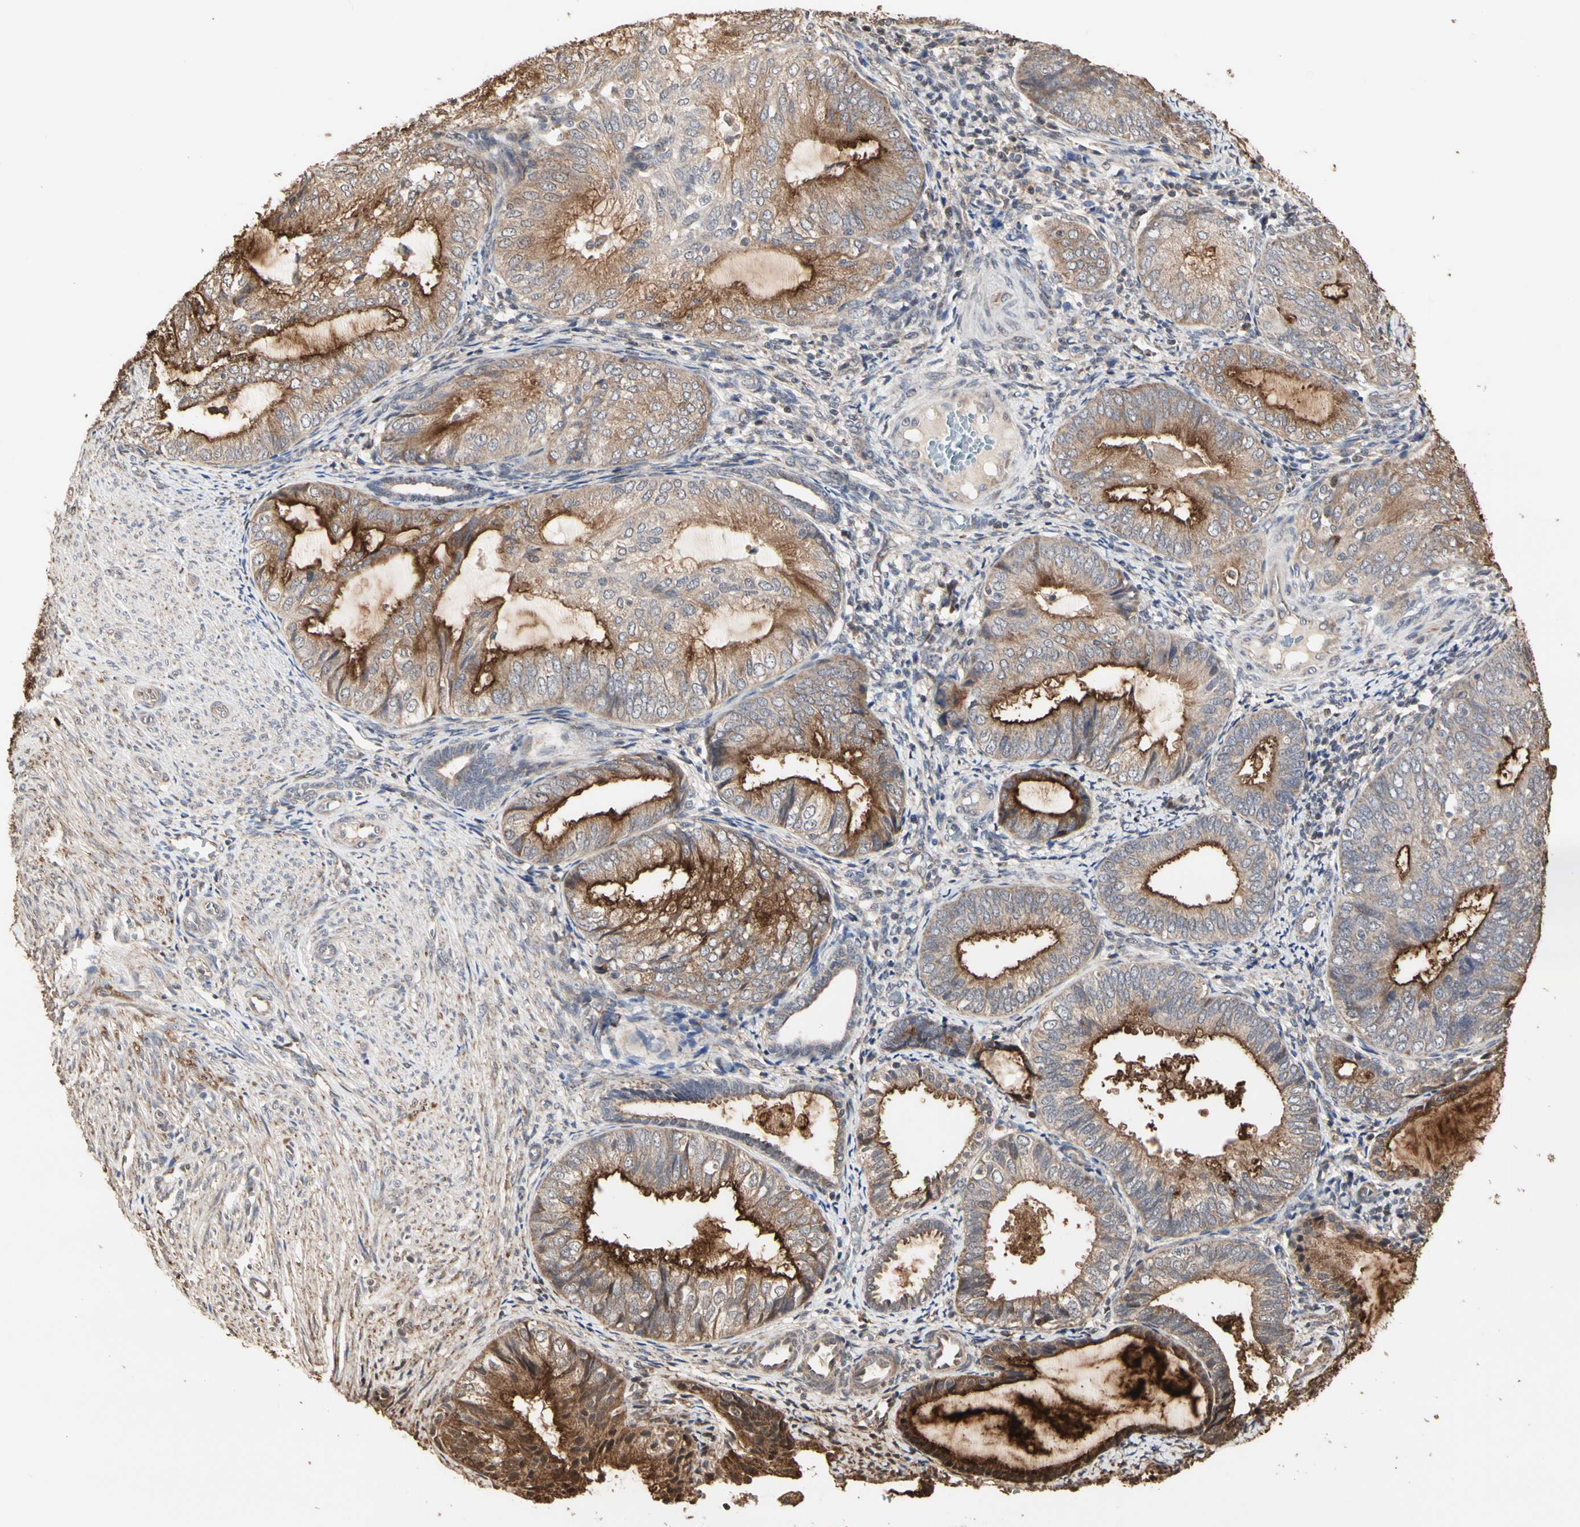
{"staining": {"intensity": "strong", "quantity": ">75%", "location": "cytoplasmic/membranous"}, "tissue": "endometrial cancer", "cell_type": "Tumor cells", "image_type": "cancer", "snomed": [{"axis": "morphology", "description": "Adenocarcinoma, NOS"}, {"axis": "topography", "description": "Endometrium"}], "caption": "An immunohistochemistry (IHC) image of neoplastic tissue is shown. Protein staining in brown highlights strong cytoplasmic/membranous positivity in endometrial cancer within tumor cells. The protein of interest is stained brown, and the nuclei are stained in blue (DAB (3,3'-diaminobenzidine) IHC with brightfield microscopy, high magnification).", "gene": "TAOK1", "patient": {"sex": "female", "age": 81}}